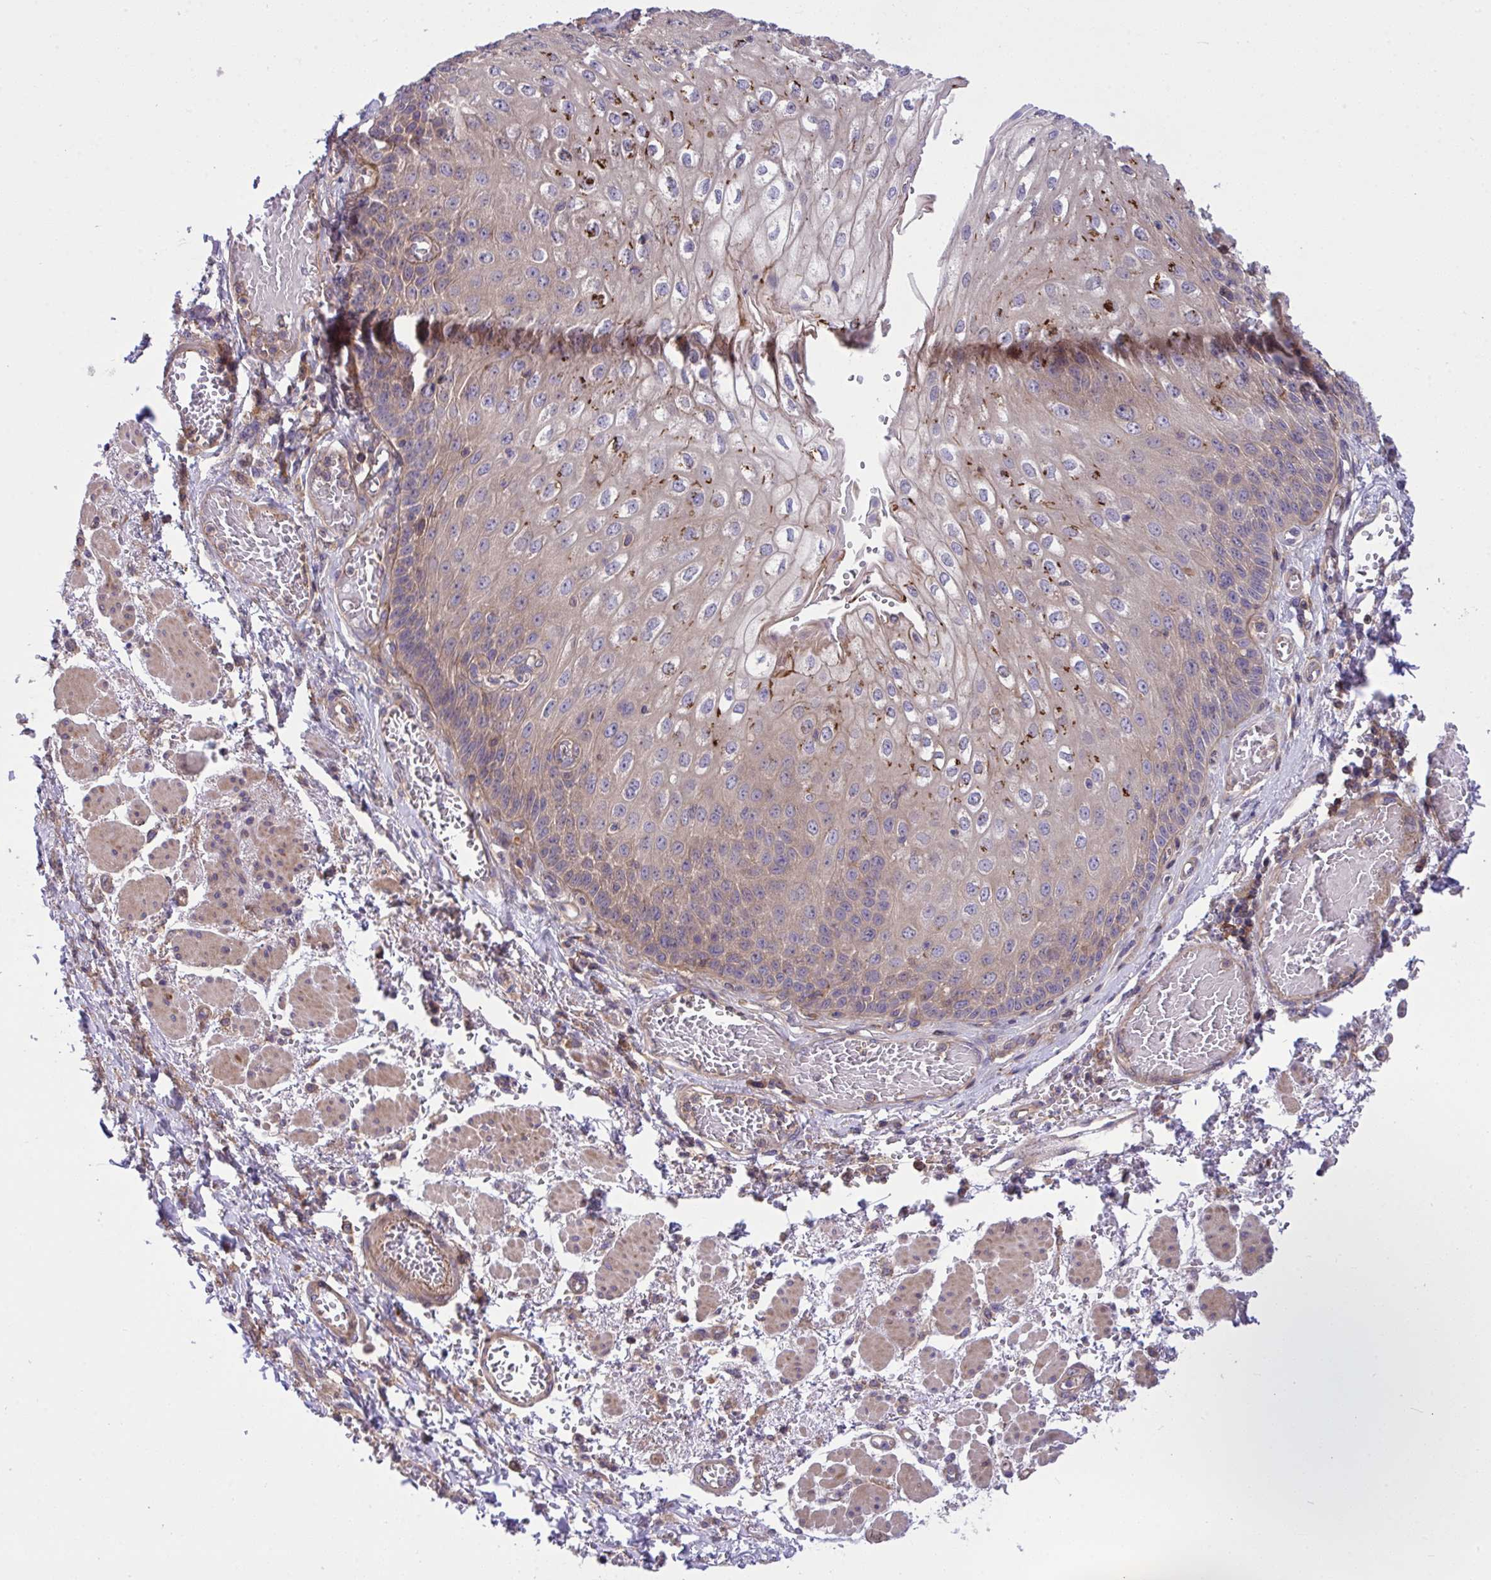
{"staining": {"intensity": "moderate", "quantity": "25%-75%", "location": "cytoplasmic/membranous"}, "tissue": "esophagus", "cell_type": "Squamous epithelial cells", "image_type": "normal", "snomed": [{"axis": "morphology", "description": "Normal tissue, NOS"}, {"axis": "morphology", "description": "Adenocarcinoma, NOS"}, {"axis": "topography", "description": "Esophagus"}], "caption": "Esophagus stained with DAB (3,3'-diaminobenzidine) IHC exhibits medium levels of moderate cytoplasmic/membranous positivity in approximately 25%-75% of squamous epithelial cells. (DAB IHC, brown staining for protein, blue staining for nuclei).", "gene": "GRB14", "patient": {"sex": "male", "age": 81}}